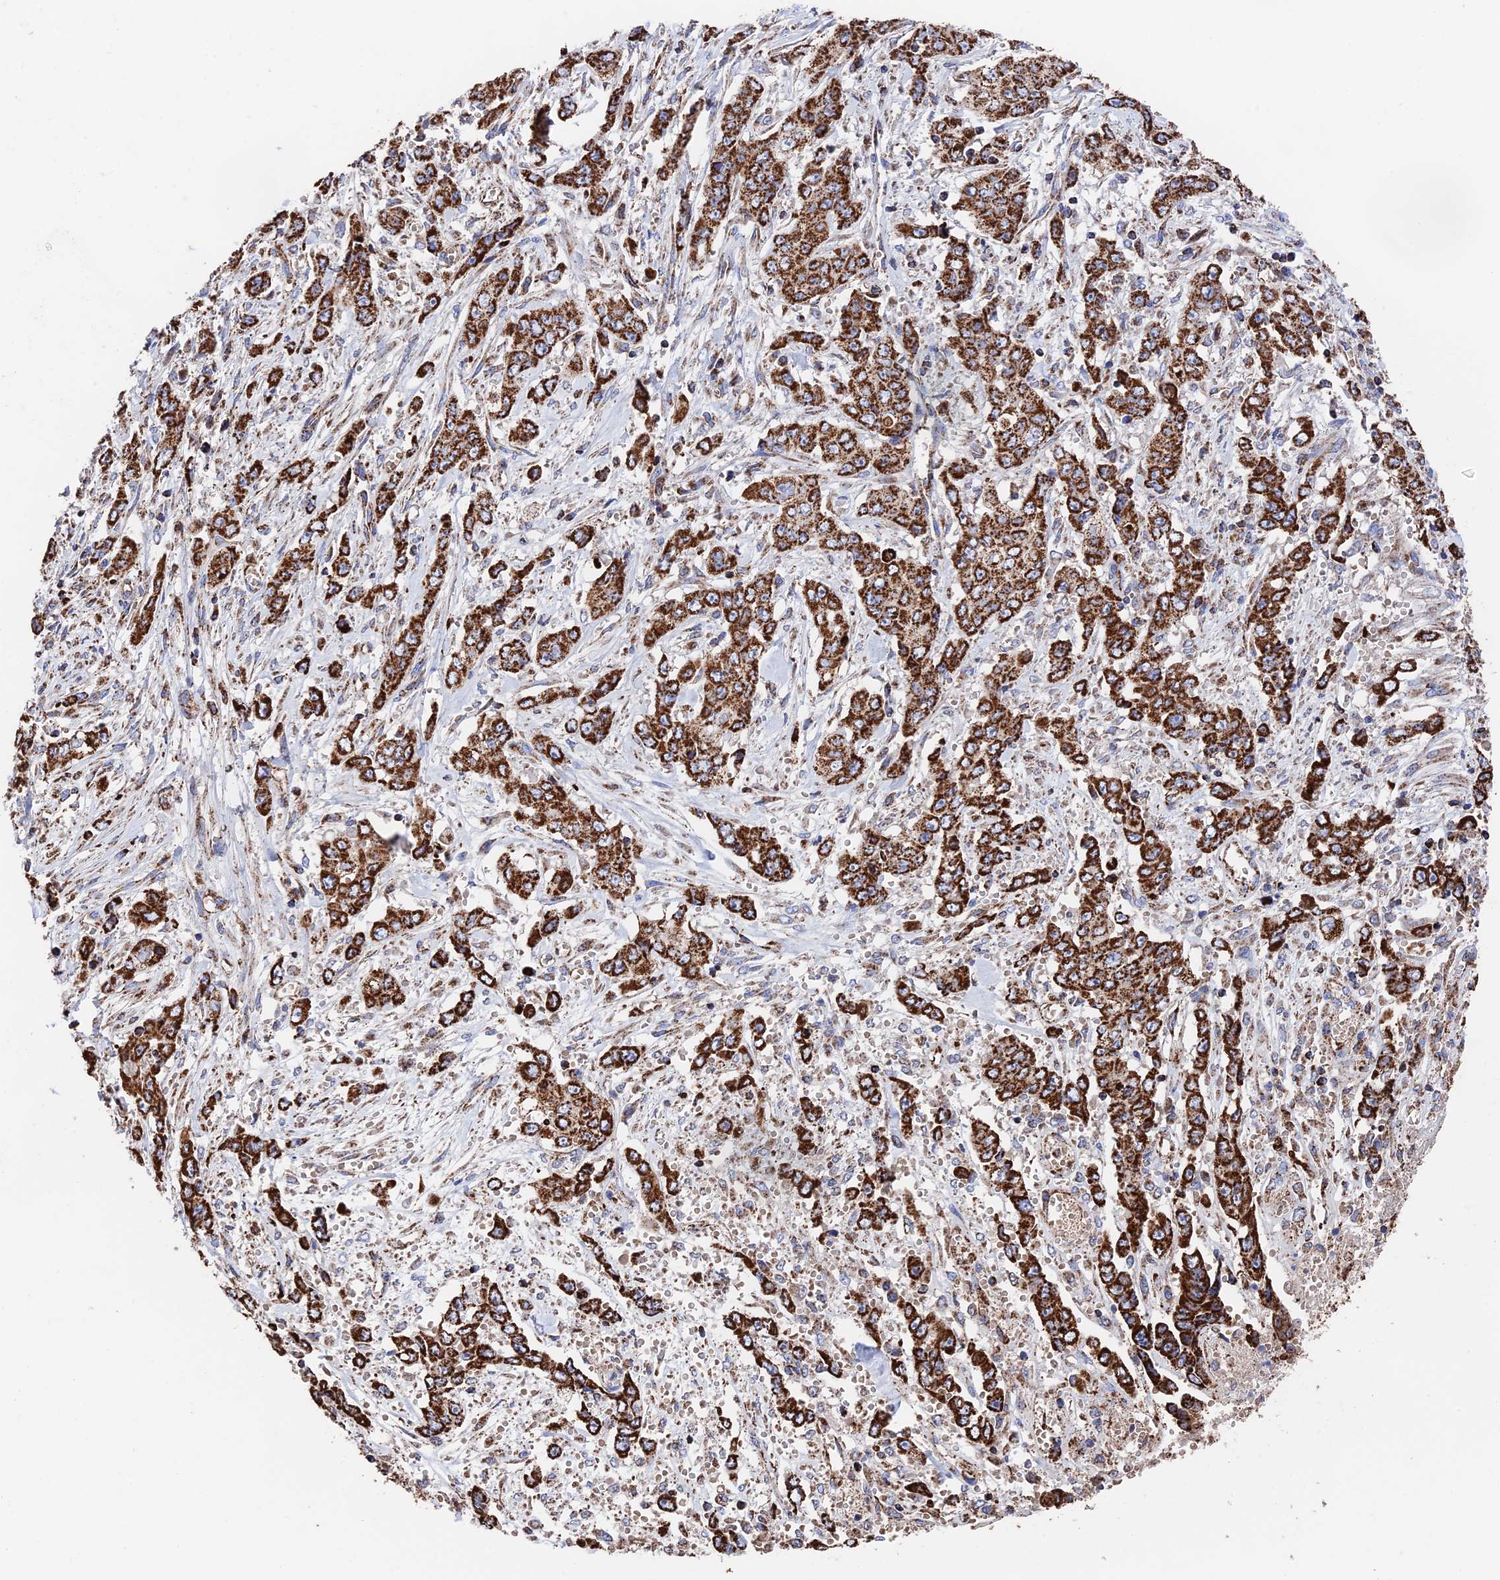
{"staining": {"intensity": "strong", "quantity": ">75%", "location": "cytoplasmic/membranous"}, "tissue": "stomach cancer", "cell_type": "Tumor cells", "image_type": "cancer", "snomed": [{"axis": "morphology", "description": "Normal tissue, NOS"}, {"axis": "morphology", "description": "Adenocarcinoma, NOS"}, {"axis": "topography", "description": "Stomach"}], "caption": "This photomicrograph shows stomach cancer stained with IHC to label a protein in brown. The cytoplasmic/membranous of tumor cells show strong positivity for the protein. Nuclei are counter-stained blue.", "gene": "HAUS8", "patient": {"sex": "female", "age": 64}}